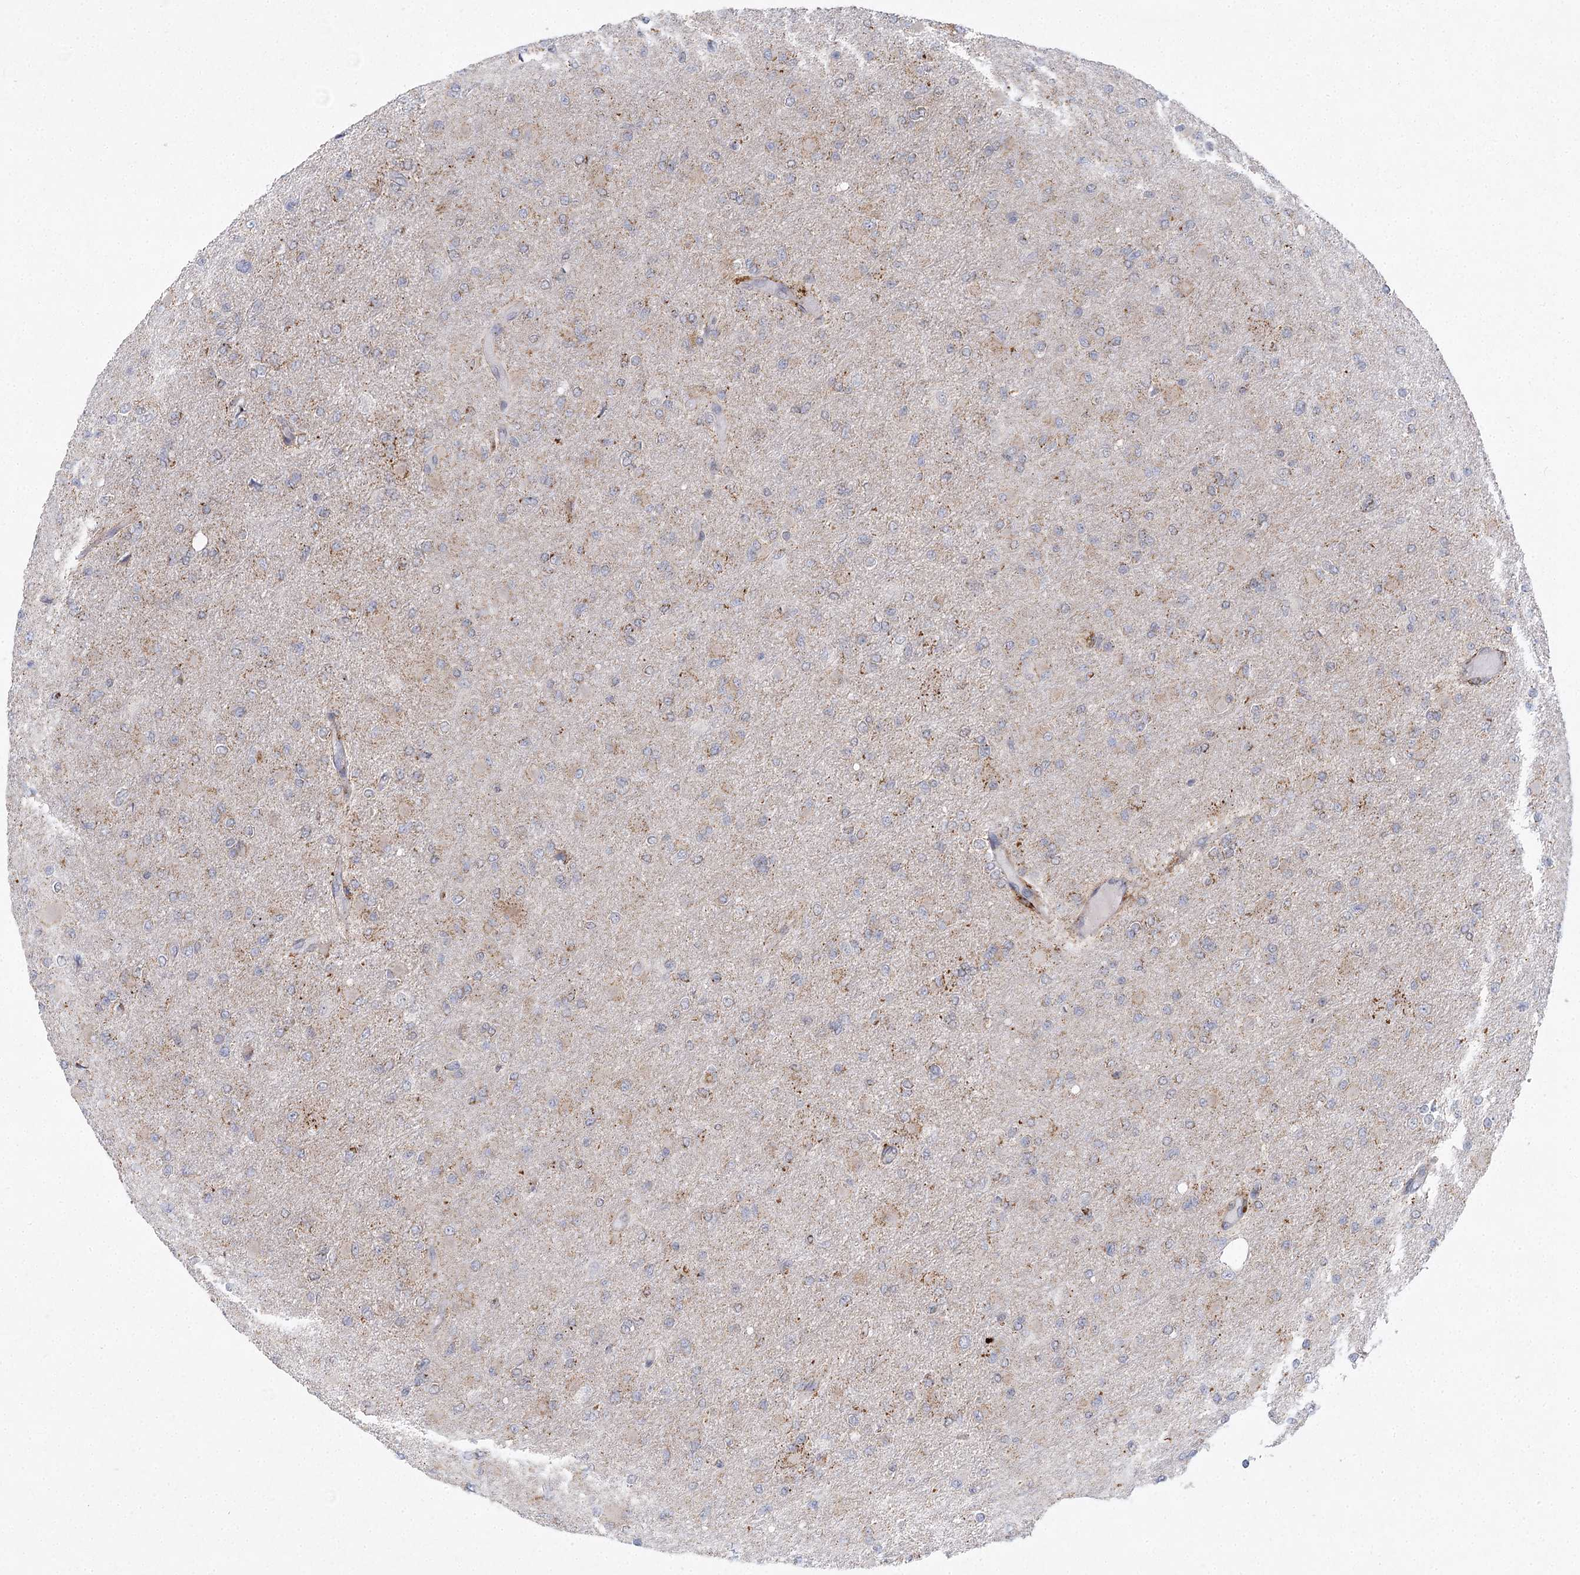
{"staining": {"intensity": "weak", "quantity": "<25%", "location": "cytoplasmic/membranous"}, "tissue": "glioma", "cell_type": "Tumor cells", "image_type": "cancer", "snomed": [{"axis": "morphology", "description": "Glioma, malignant, High grade"}, {"axis": "topography", "description": "Cerebral cortex"}], "caption": "Immunohistochemical staining of human glioma exhibits no significant expression in tumor cells. The staining was performed using DAB (3,3'-diaminobenzidine) to visualize the protein expression in brown, while the nuclei were stained in blue with hematoxylin (Magnification: 20x).", "gene": "TAS1R1", "patient": {"sex": "female", "age": 36}}